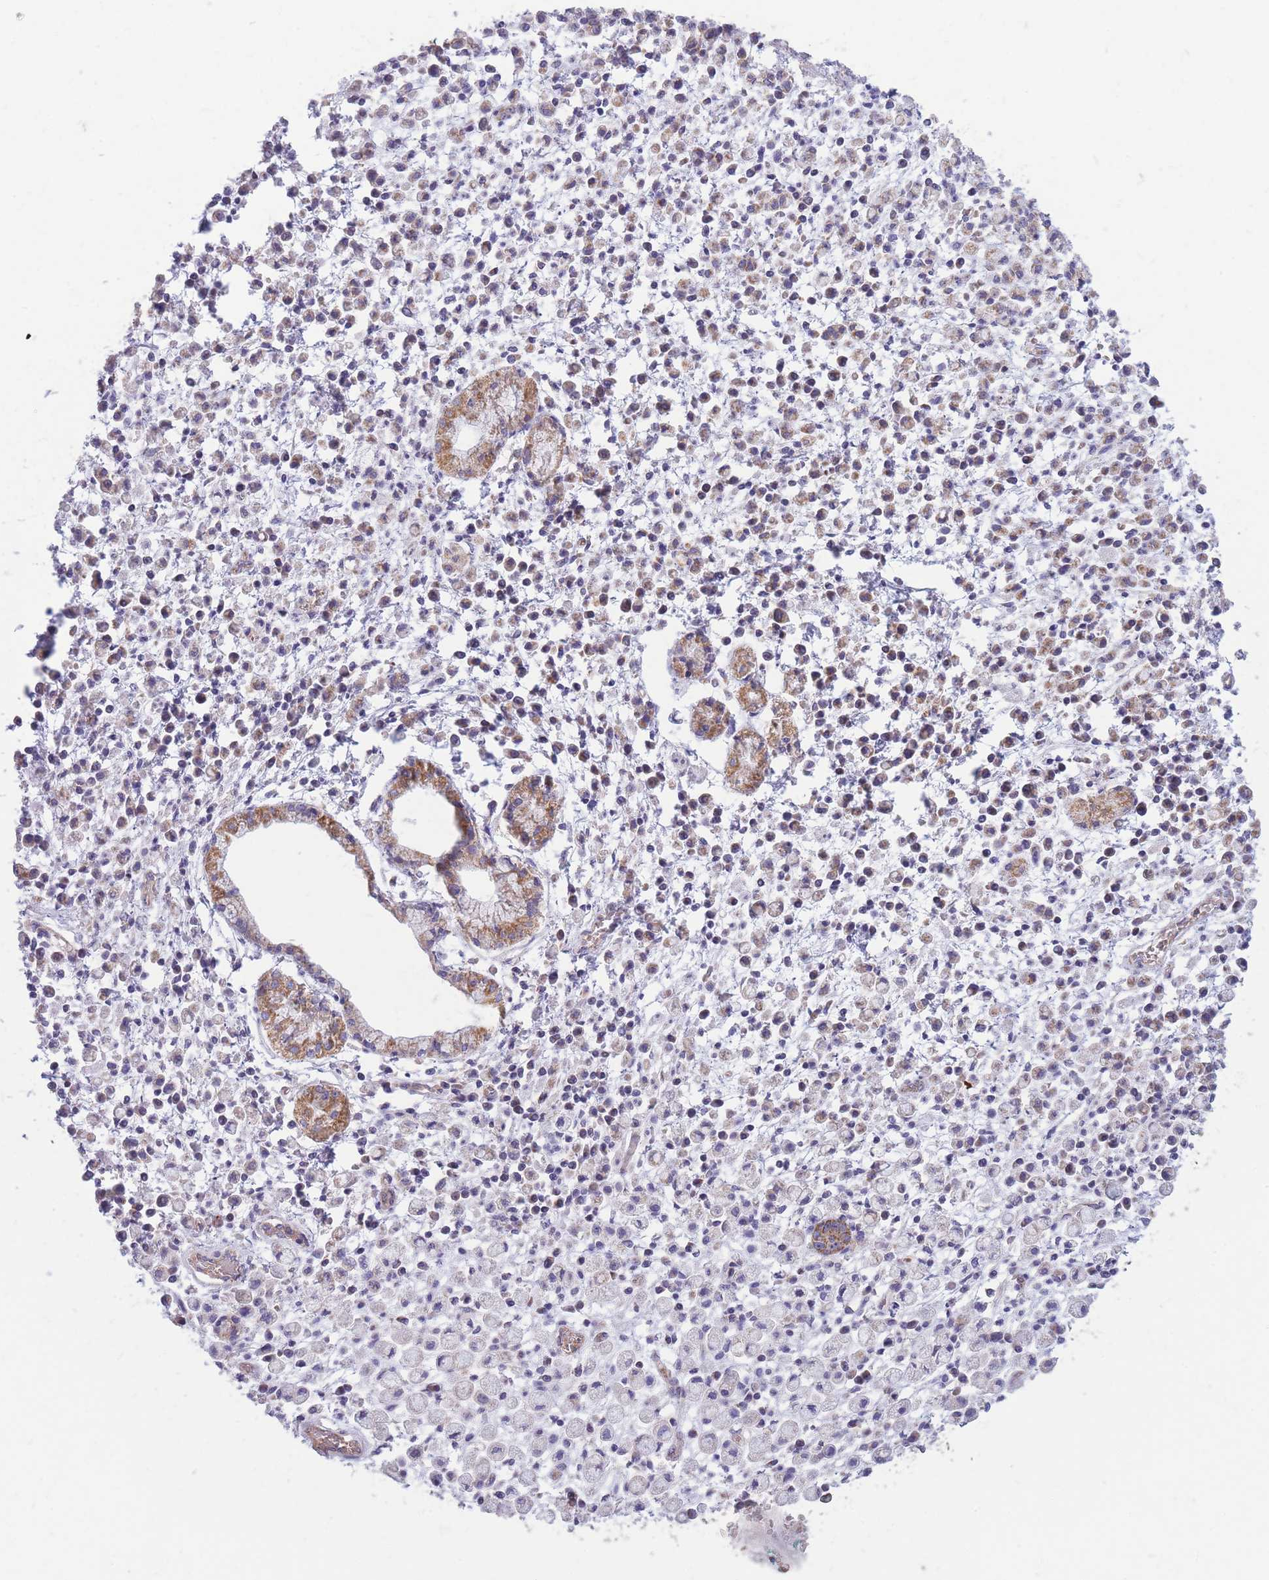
{"staining": {"intensity": "weak", "quantity": "<25%", "location": "cytoplasmic/membranous"}, "tissue": "stomach cancer", "cell_type": "Tumor cells", "image_type": "cancer", "snomed": [{"axis": "morphology", "description": "Adenocarcinoma, NOS"}, {"axis": "topography", "description": "Stomach"}], "caption": "IHC of human adenocarcinoma (stomach) demonstrates no expression in tumor cells.", "gene": "MRPS9", "patient": {"sex": "male", "age": 77}}